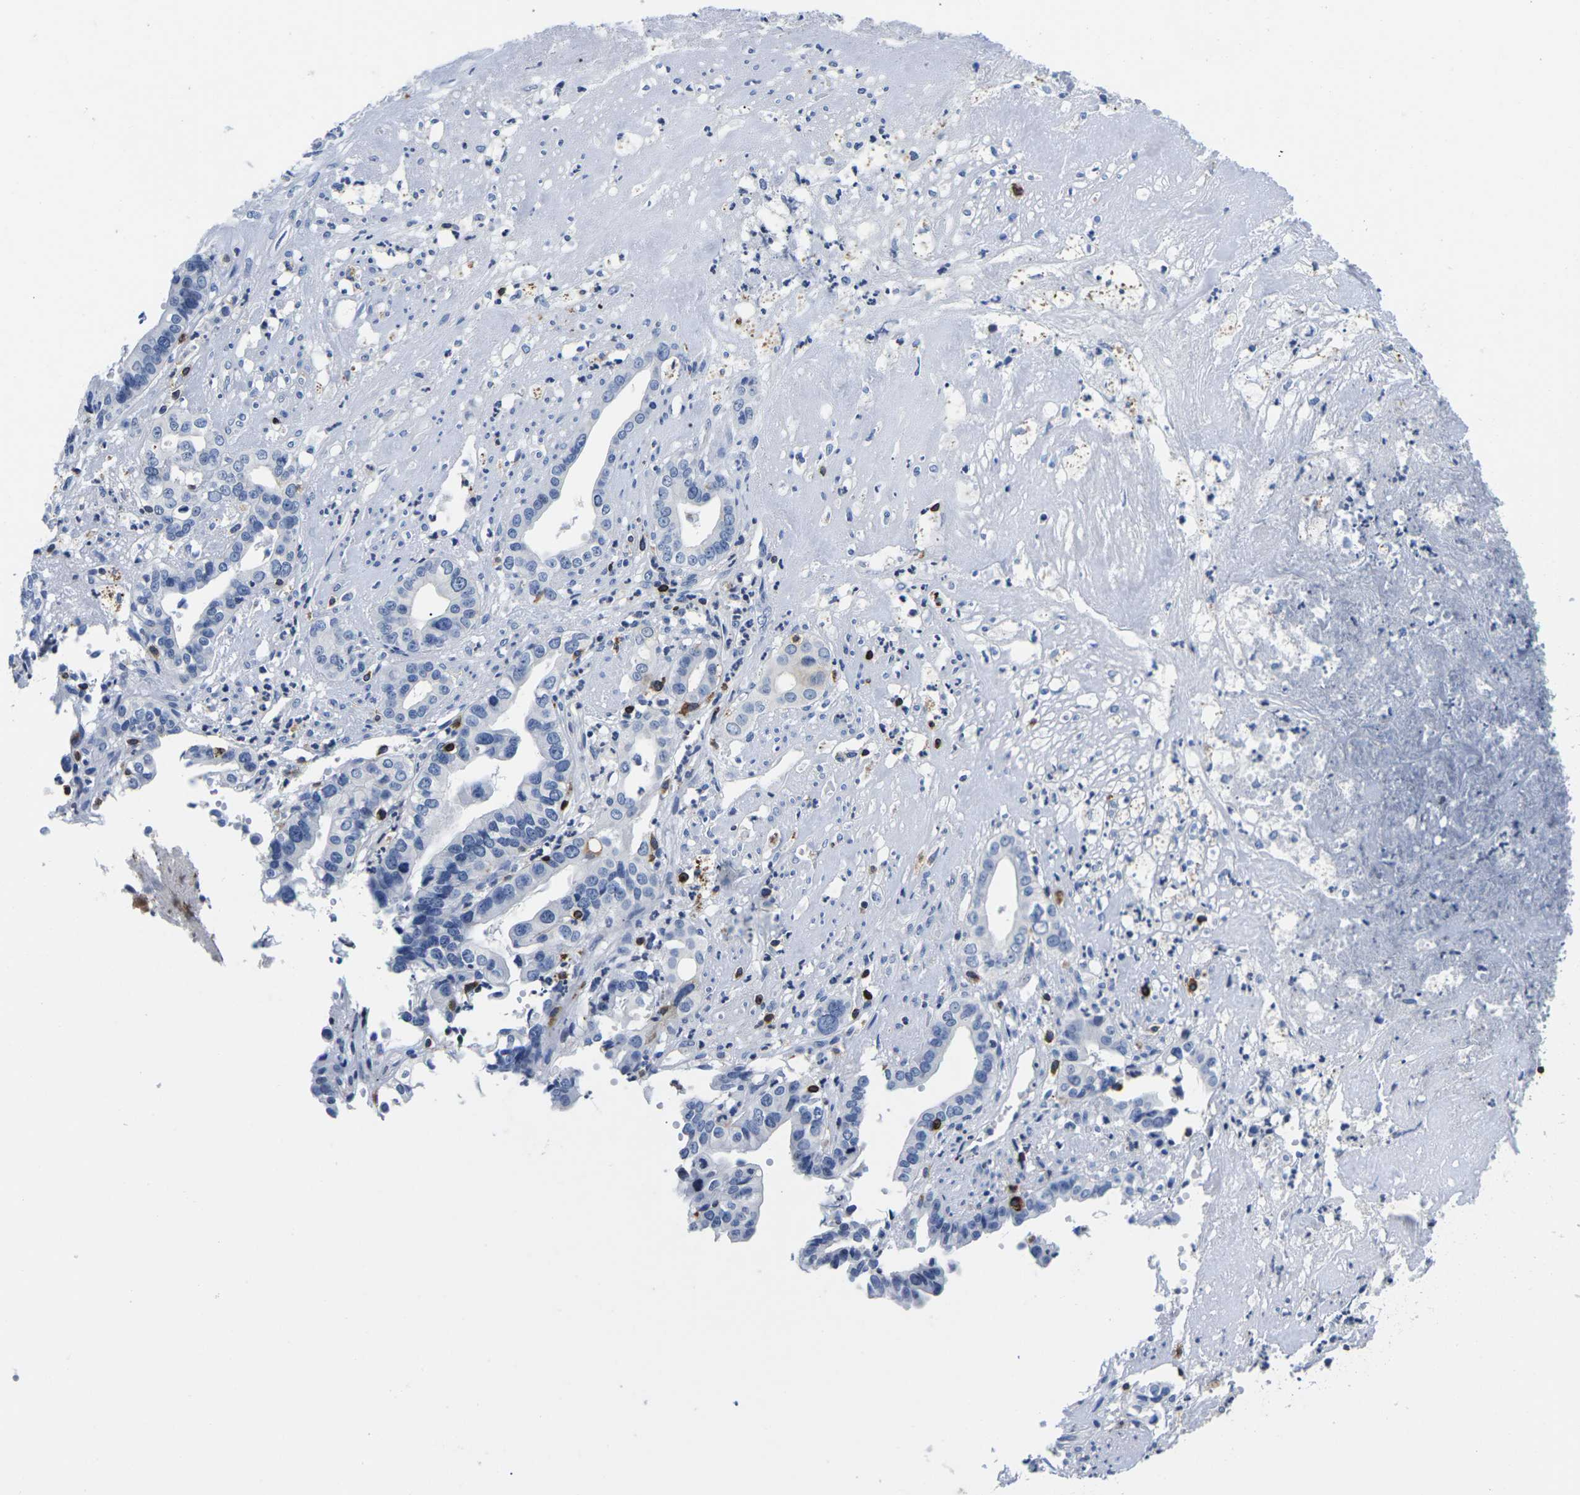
{"staining": {"intensity": "negative", "quantity": "none", "location": "none"}, "tissue": "liver cancer", "cell_type": "Tumor cells", "image_type": "cancer", "snomed": [{"axis": "morphology", "description": "Cholangiocarcinoma"}, {"axis": "topography", "description": "Liver"}], "caption": "DAB (3,3'-diaminobenzidine) immunohistochemical staining of human liver cancer reveals no significant positivity in tumor cells.", "gene": "CTSW", "patient": {"sex": "female", "age": 61}}